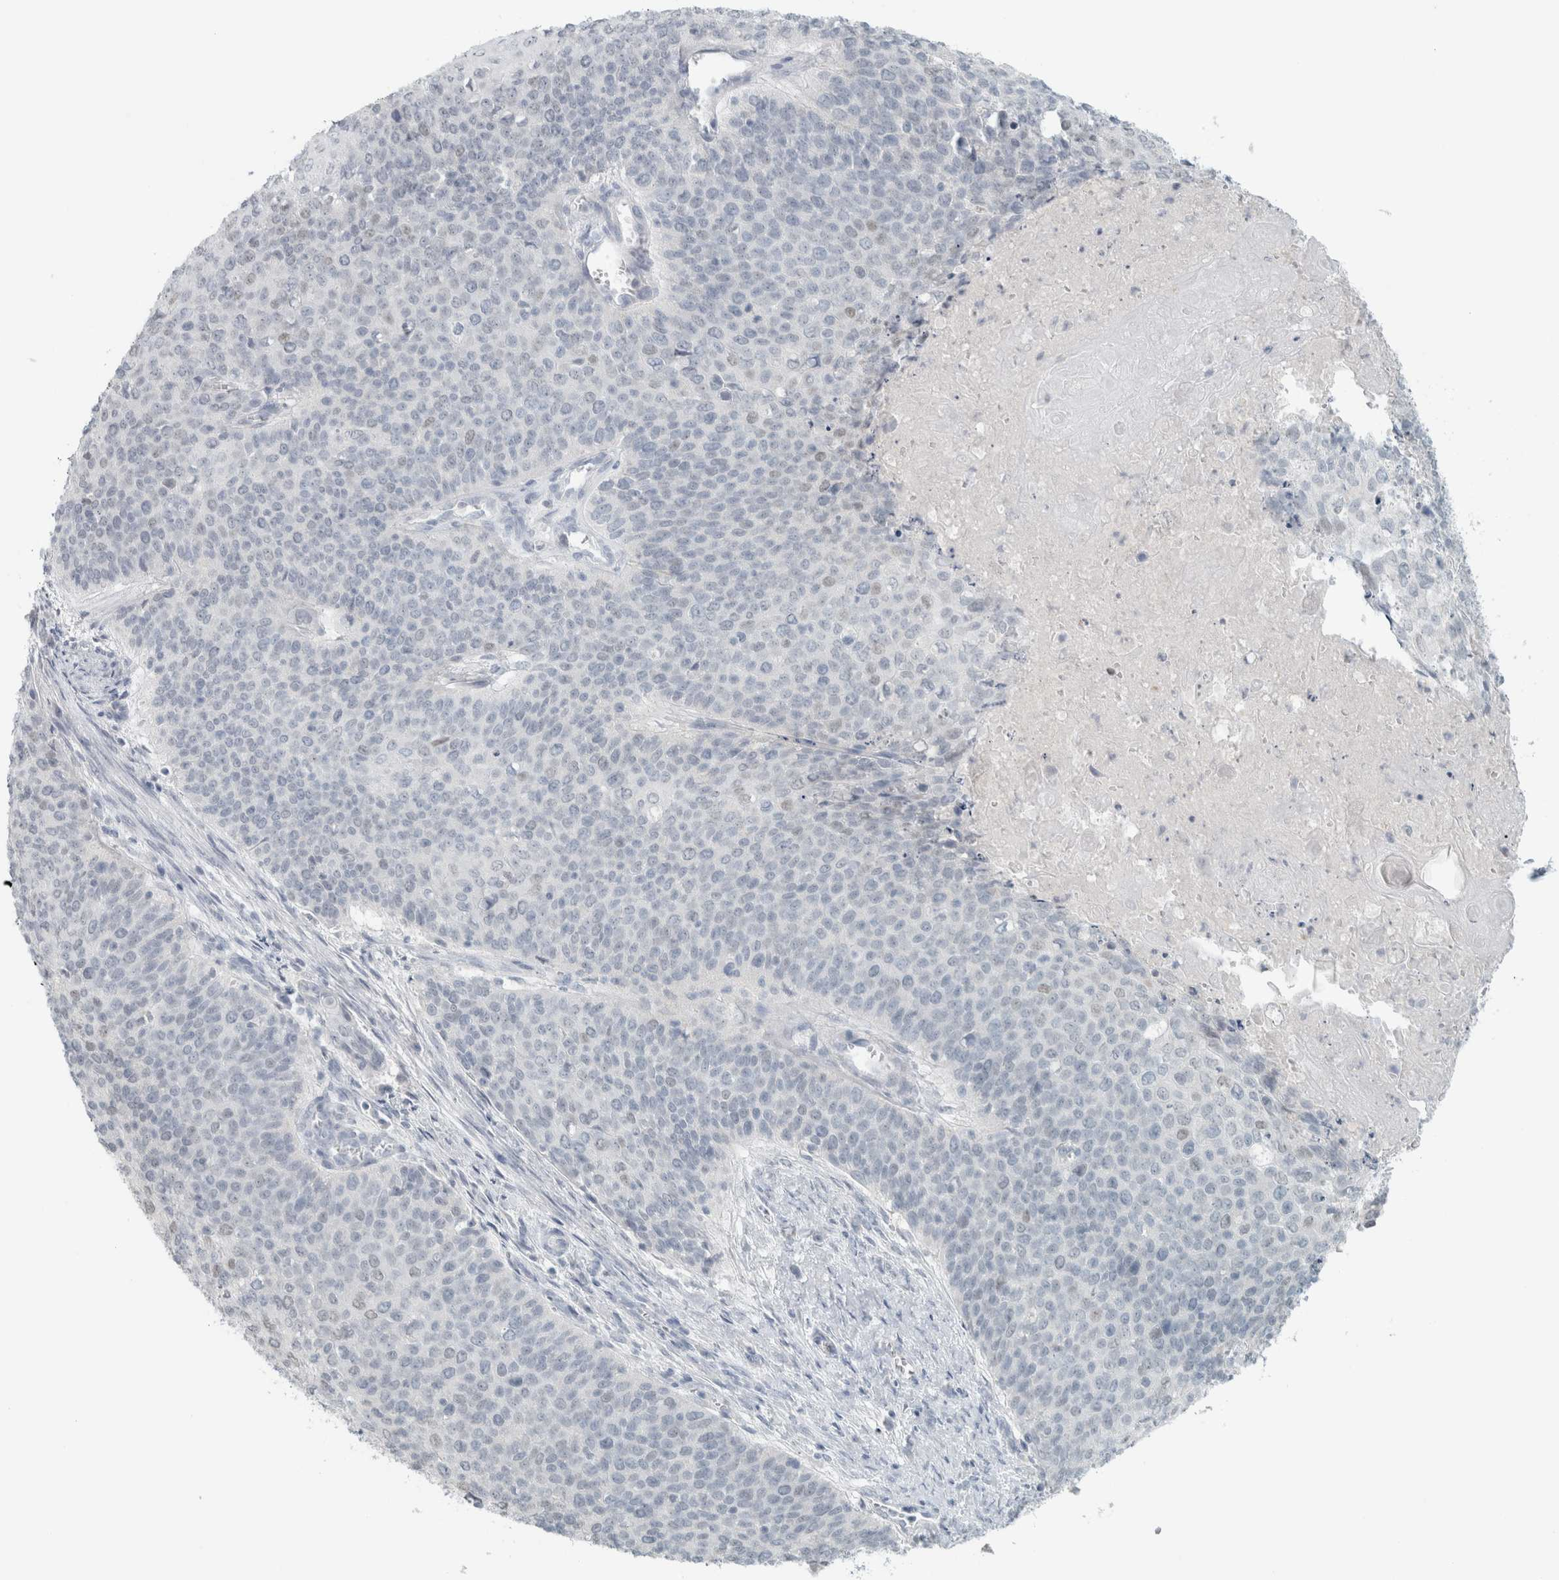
{"staining": {"intensity": "negative", "quantity": "none", "location": "none"}, "tissue": "cervical cancer", "cell_type": "Tumor cells", "image_type": "cancer", "snomed": [{"axis": "morphology", "description": "Squamous cell carcinoma, NOS"}, {"axis": "topography", "description": "Cervix"}], "caption": "IHC histopathology image of human squamous cell carcinoma (cervical) stained for a protein (brown), which exhibits no positivity in tumor cells. (Immunohistochemistry (ihc), brightfield microscopy, high magnification).", "gene": "TRIT1", "patient": {"sex": "female", "age": 39}}